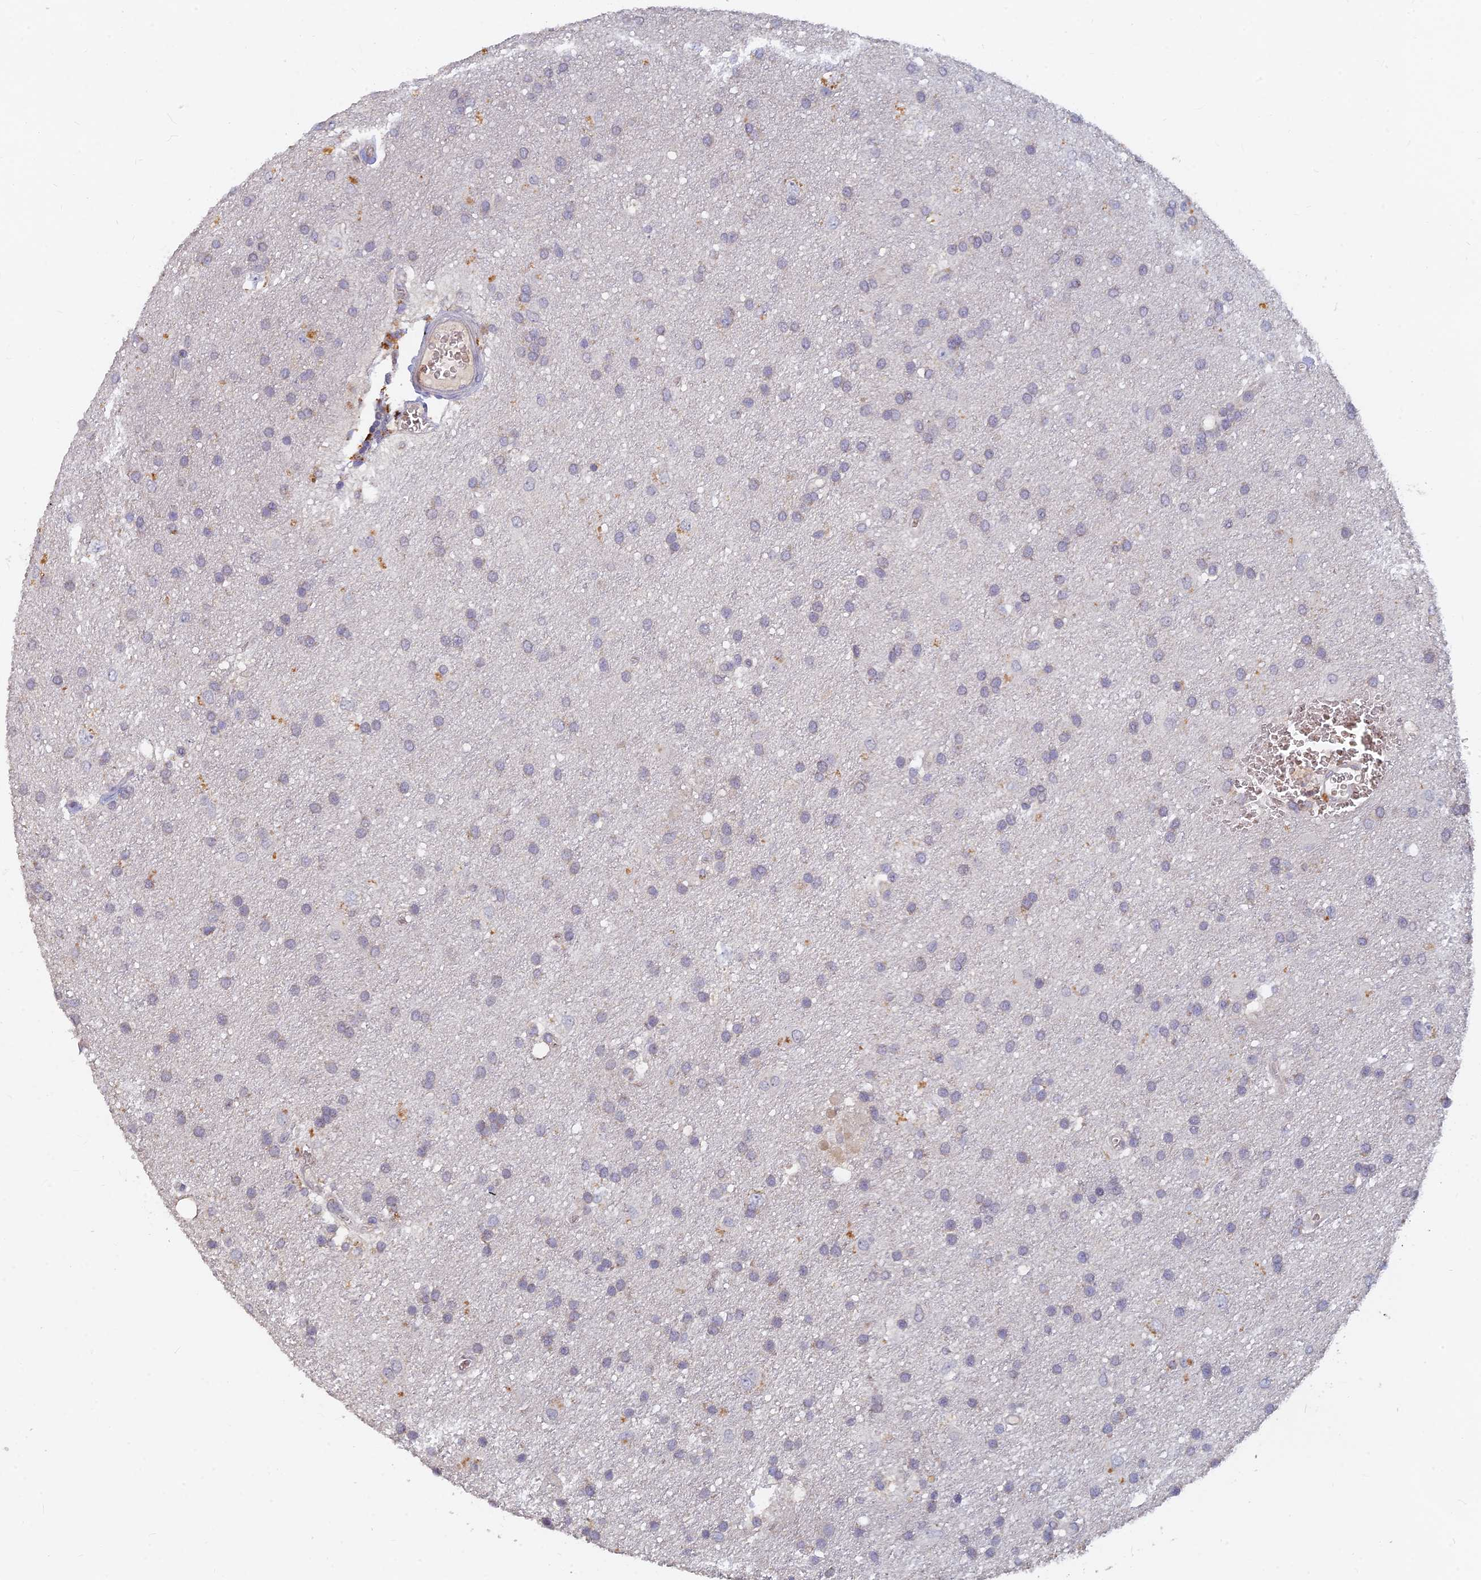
{"staining": {"intensity": "negative", "quantity": "none", "location": "none"}, "tissue": "glioma", "cell_type": "Tumor cells", "image_type": "cancer", "snomed": [{"axis": "morphology", "description": "Glioma, malignant, Low grade"}, {"axis": "topography", "description": "Brain"}], "caption": "Tumor cells are negative for protein expression in human malignant glioma (low-grade).", "gene": "ARRDC1", "patient": {"sex": "male", "age": 66}}